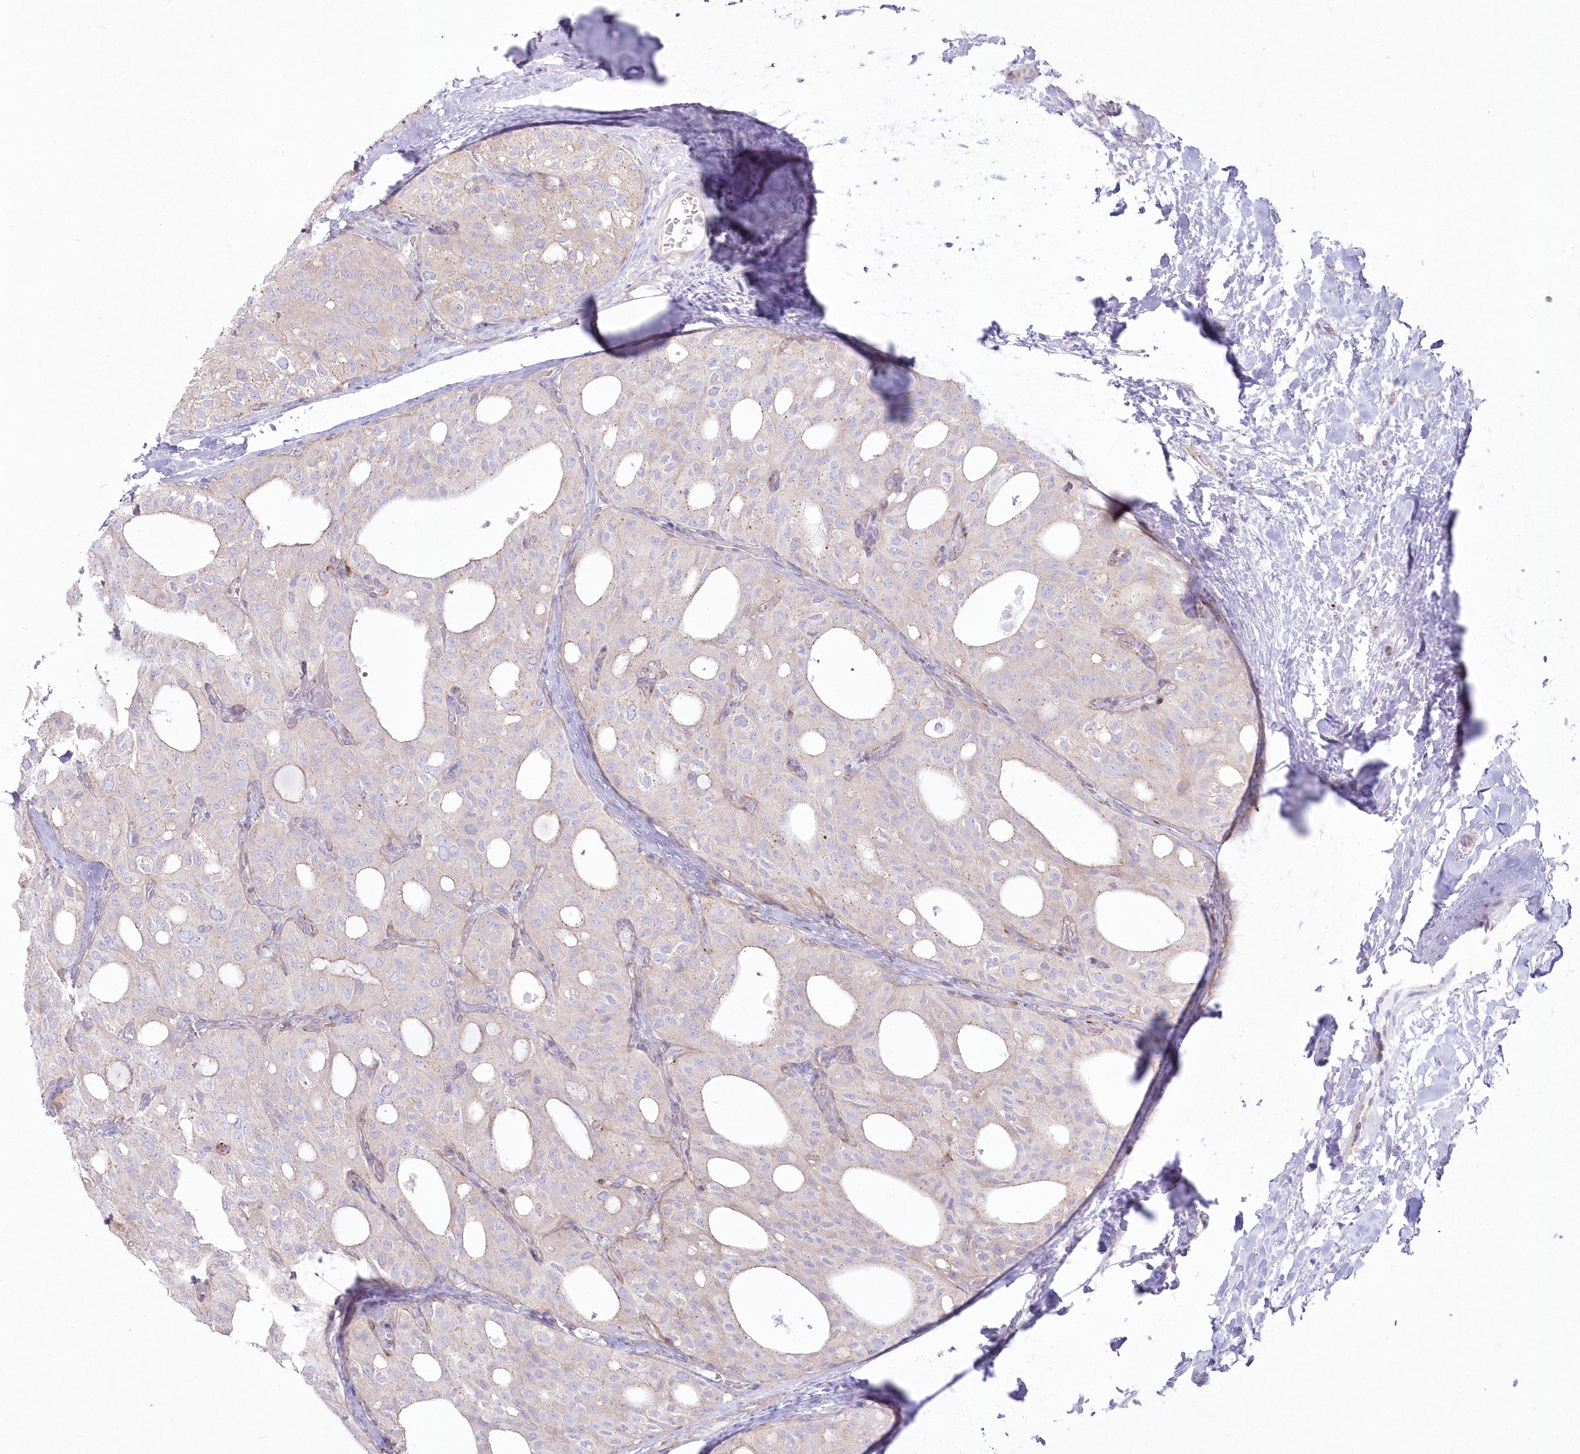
{"staining": {"intensity": "weak", "quantity": "<25%", "location": "cytoplasmic/membranous"}, "tissue": "thyroid cancer", "cell_type": "Tumor cells", "image_type": "cancer", "snomed": [{"axis": "morphology", "description": "Follicular adenoma carcinoma, NOS"}, {"axis": "topography", "description": "Thyroid gland"}], "caption": "This micrograph is of thyroid cancer stained with IHC to label a protein in brown with the nuclei are counter-stained blue. There is no positivity in tumor cells. The staining is performed using DAB (3,3'-diaminobenzidine) brown chromogen with nuclei counter-stained in using hematoxylin.", "gene": "ZNF843", "patient": {"sex": "male", "age": 75}}